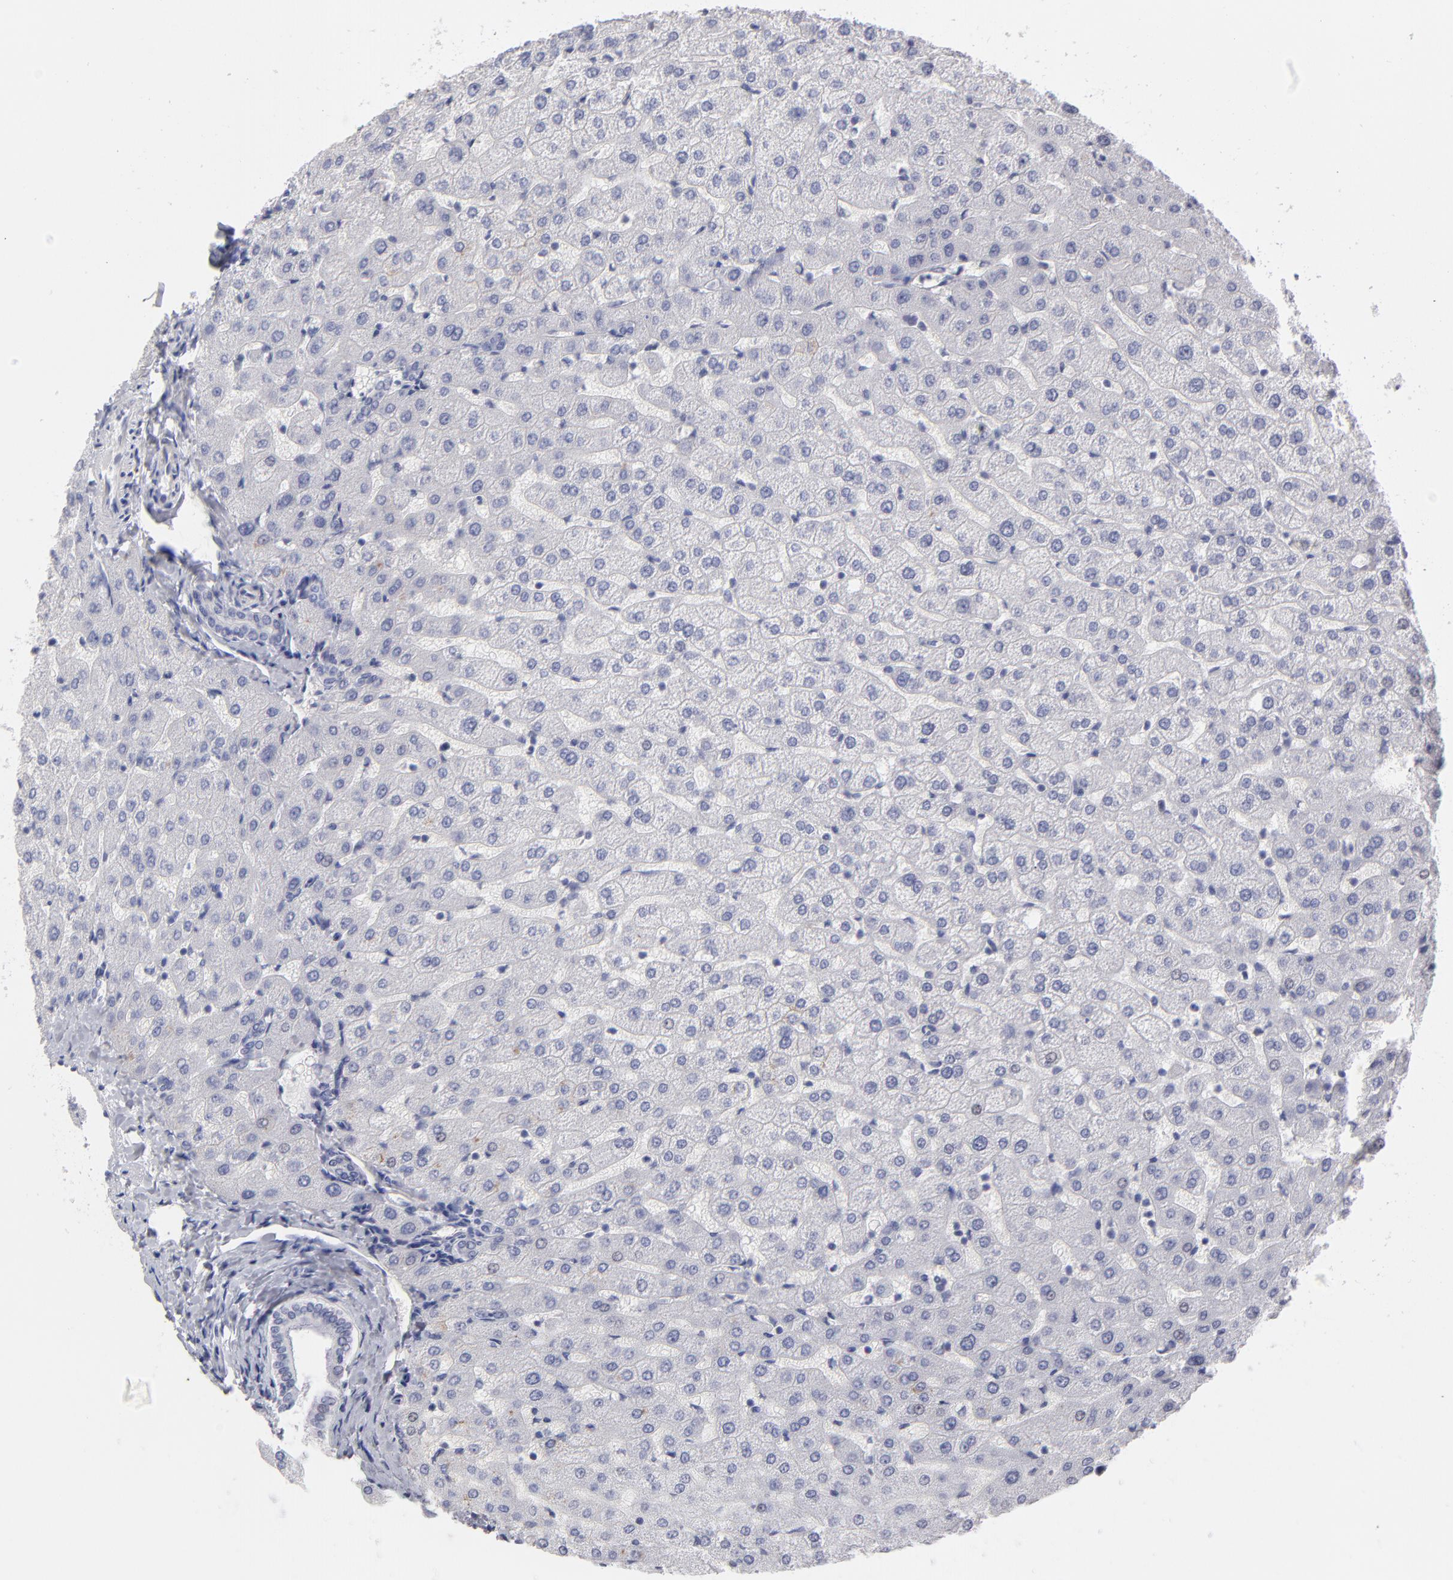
{"staining": {"intensity": "negative", "quantity": "none", "location": "none"}, "tissue": "liver", "cell_type": "Cholangiocytes", "image_type": "normal", "snomed": [{"axis": "morphology", "description": "Normal tissue, NOS"}, {"axis": "morphology", "description": "Fibrosis, NOS"}, {"axis": "topography", "description": "Liver"}], "caption": "This is an IHC histopathology image of unremarkable liver. There is no staining in cholangiocytes.", "gene": "TEX11", "patient": {"sex": "female", "age": 29}}